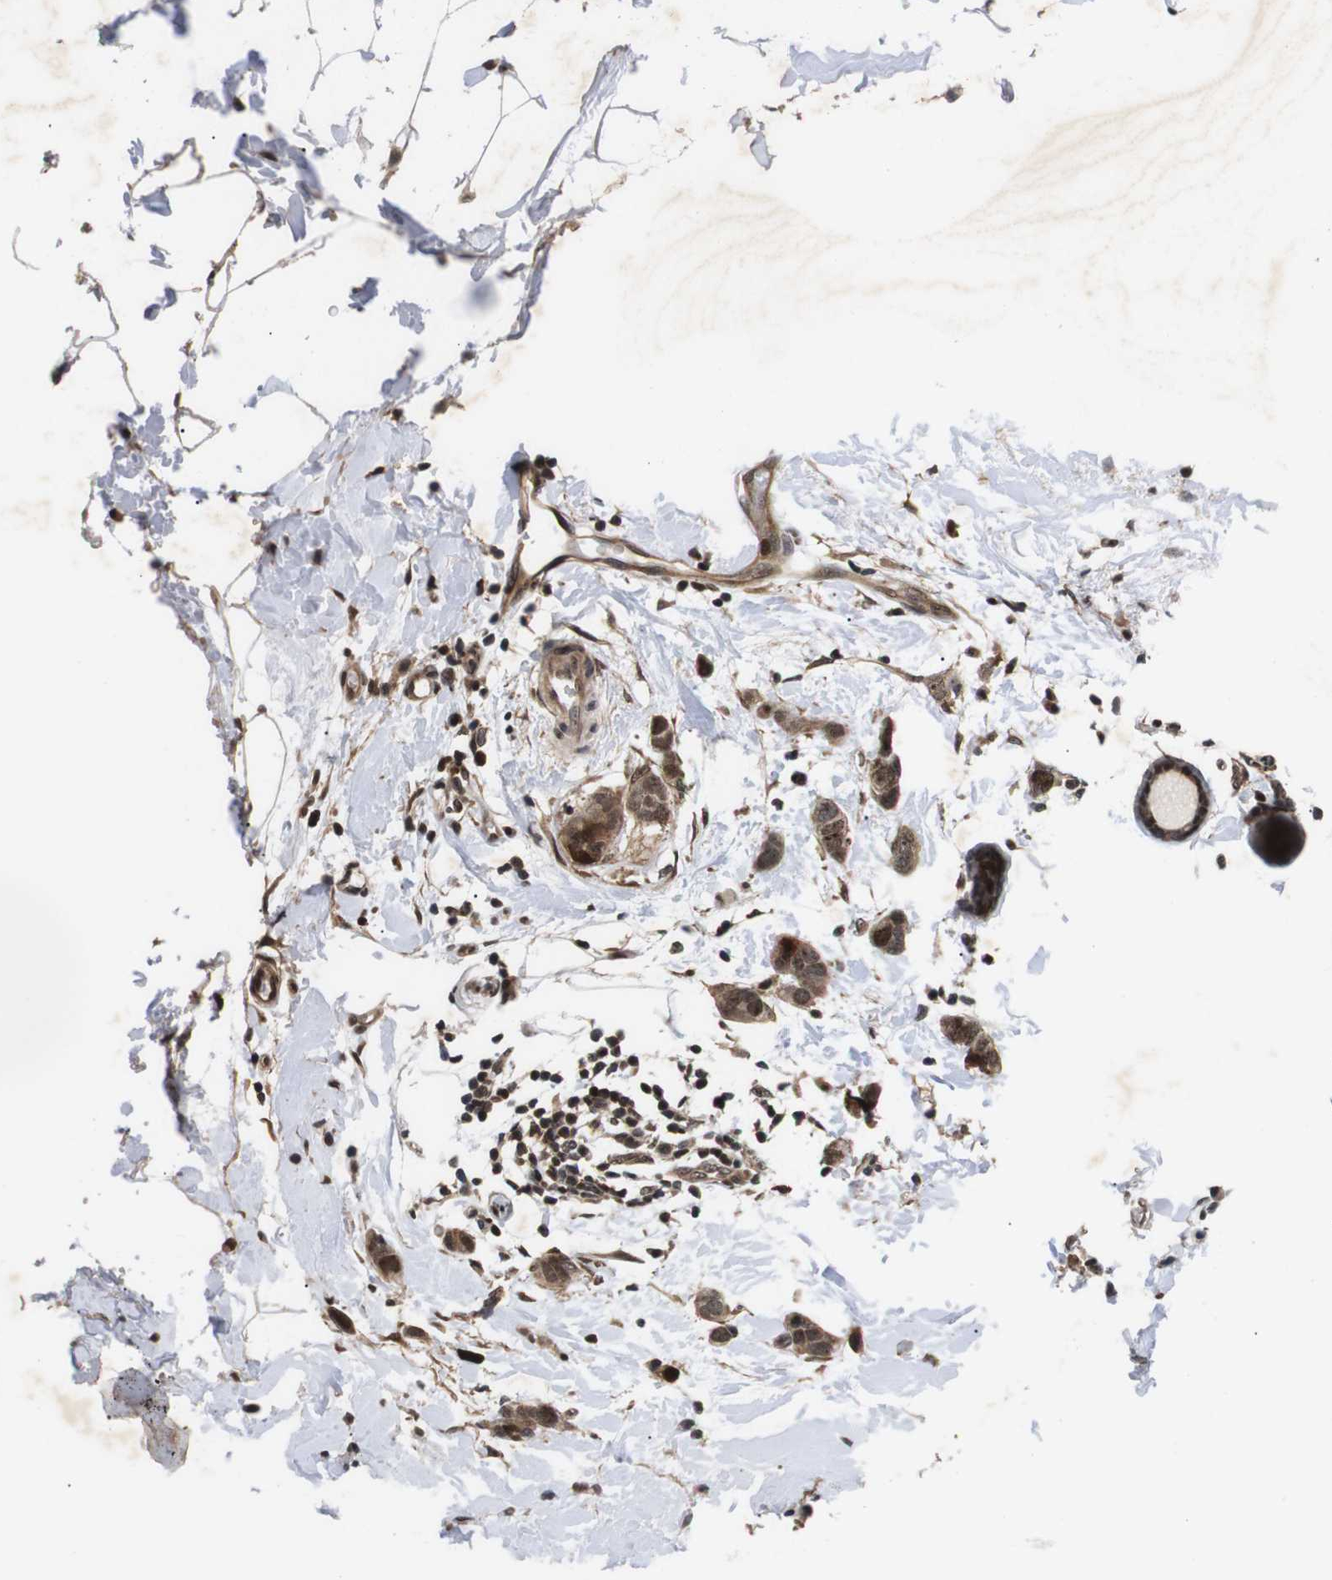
{"staining": {"intensity": "moderate", "quantity": ">75%", "location": "cytoplasmic/membranous,nuclear"}, "tissue": "breast cancer", "cell_type": "Tumor cells", "image_type": "cancer", "snomed": [{"axis": "morphology", "description": "Normal tissue, NOS"}, {"axis": "morphology", "description": "Duct carcinoma"}, {"axis": "topography", "description": "Breast"}], "caption": "IHC (DAB) staining of human breast cancer (intraductal carcinoma) reveals moderate cytoplasmic/membranous and nuclear protein positivity in about >75% of tumor cells. The staining was performed using DAB to visualize the protein expression in brown, while the nuclei were stained in blue with hematoxylin (Magnification: 20x).", "gene": "KIF23", "patient": {"sex": "female", "age": 50}}